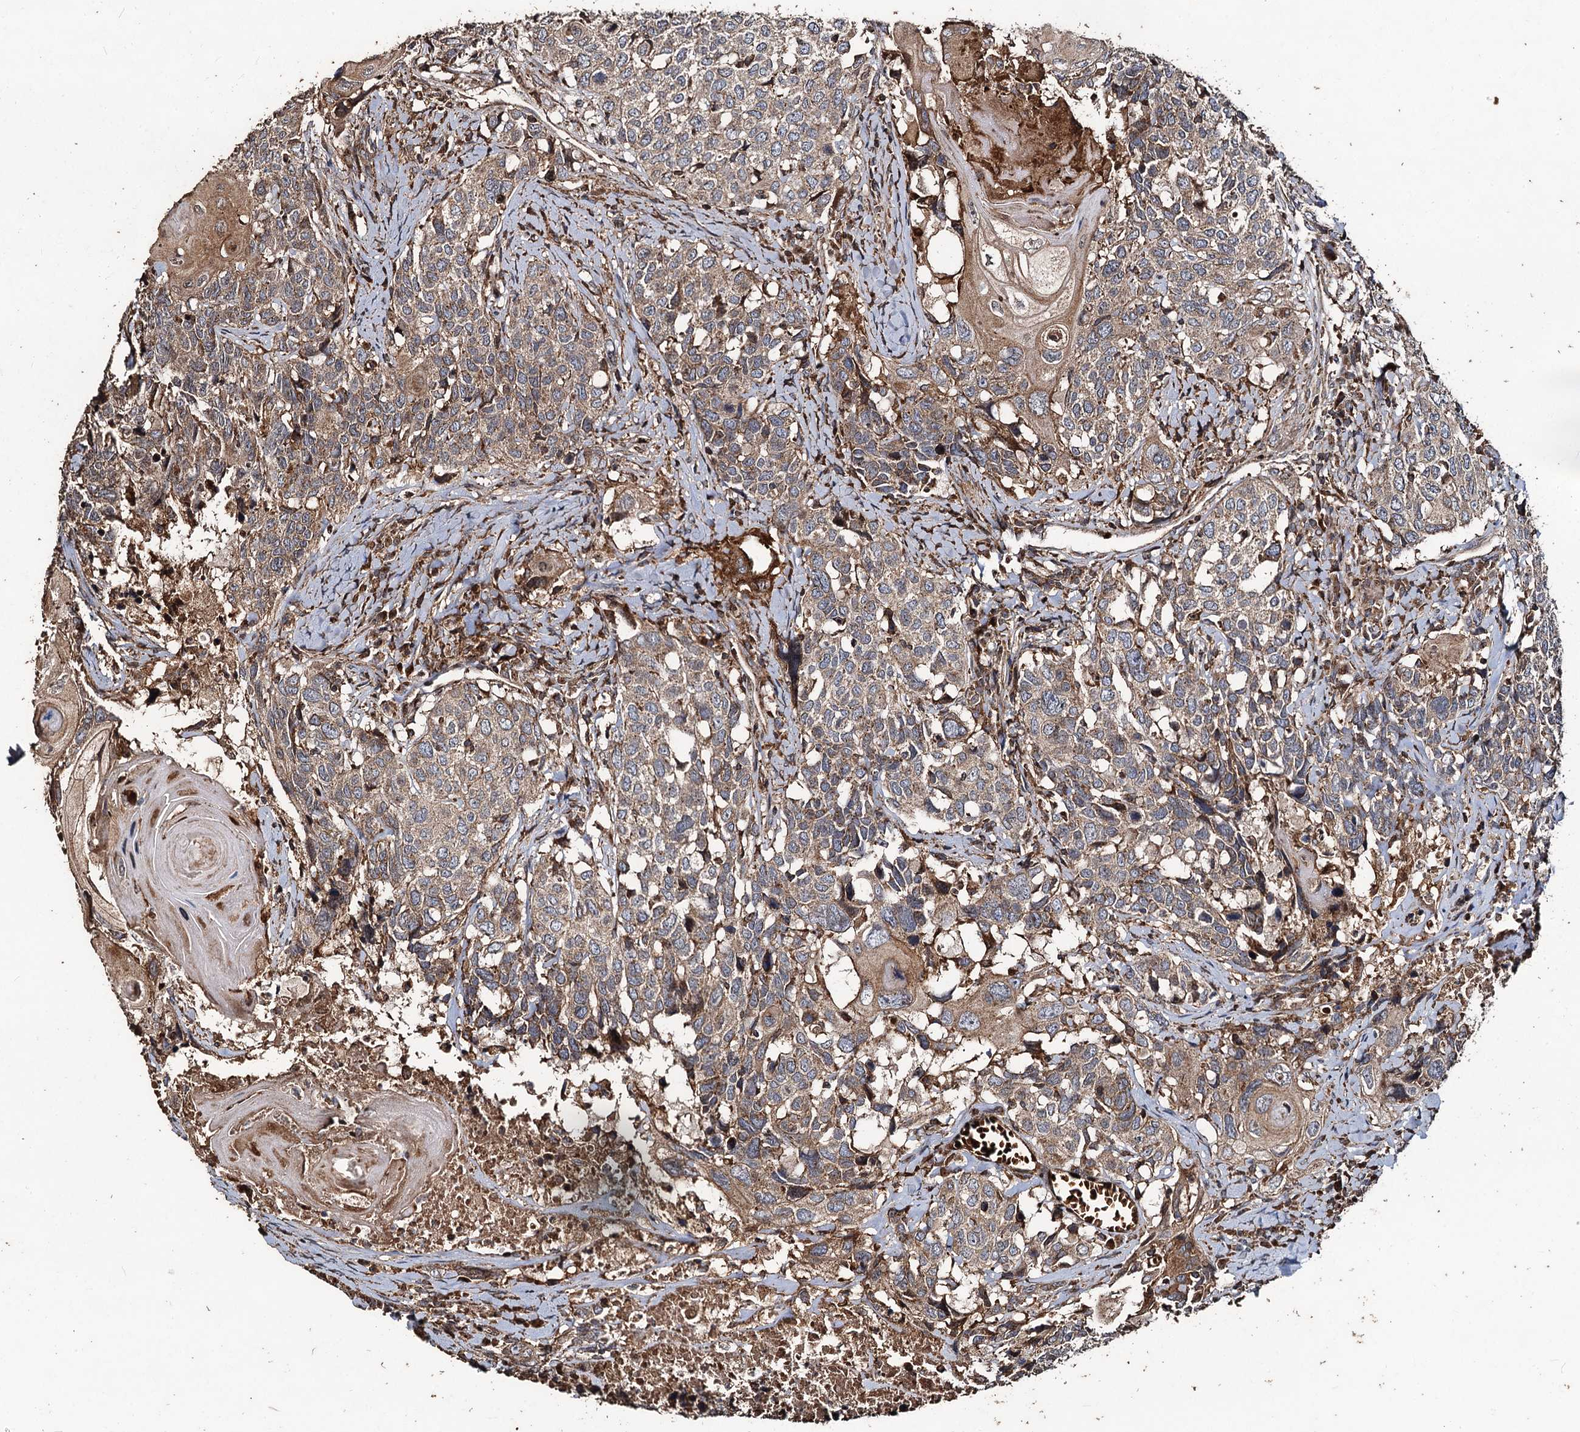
{"staining": {"intensity": "weak", "quantity": "25%-75%", "location": "cytoplasmic/membranous"}, "tissue": "head and neck cancer", "cell_type": "Tumor cells", "image_type": "cancer", "snomed": [{"axis": "morphology", "description": "Squamous cell carcinoma, NOS"}, {"axis": "topography", "description": "Head-Neck"}], "caption": "Human head and neck cancer (squamous cell carcinoma) stained for a protein (brown) reveals weak cytoplasmic/membranous positive staining in about 25%-75% of tumor cells.", "gene": "NOTCH2NLA", "patient": {"sex": "male", "age": 66}}